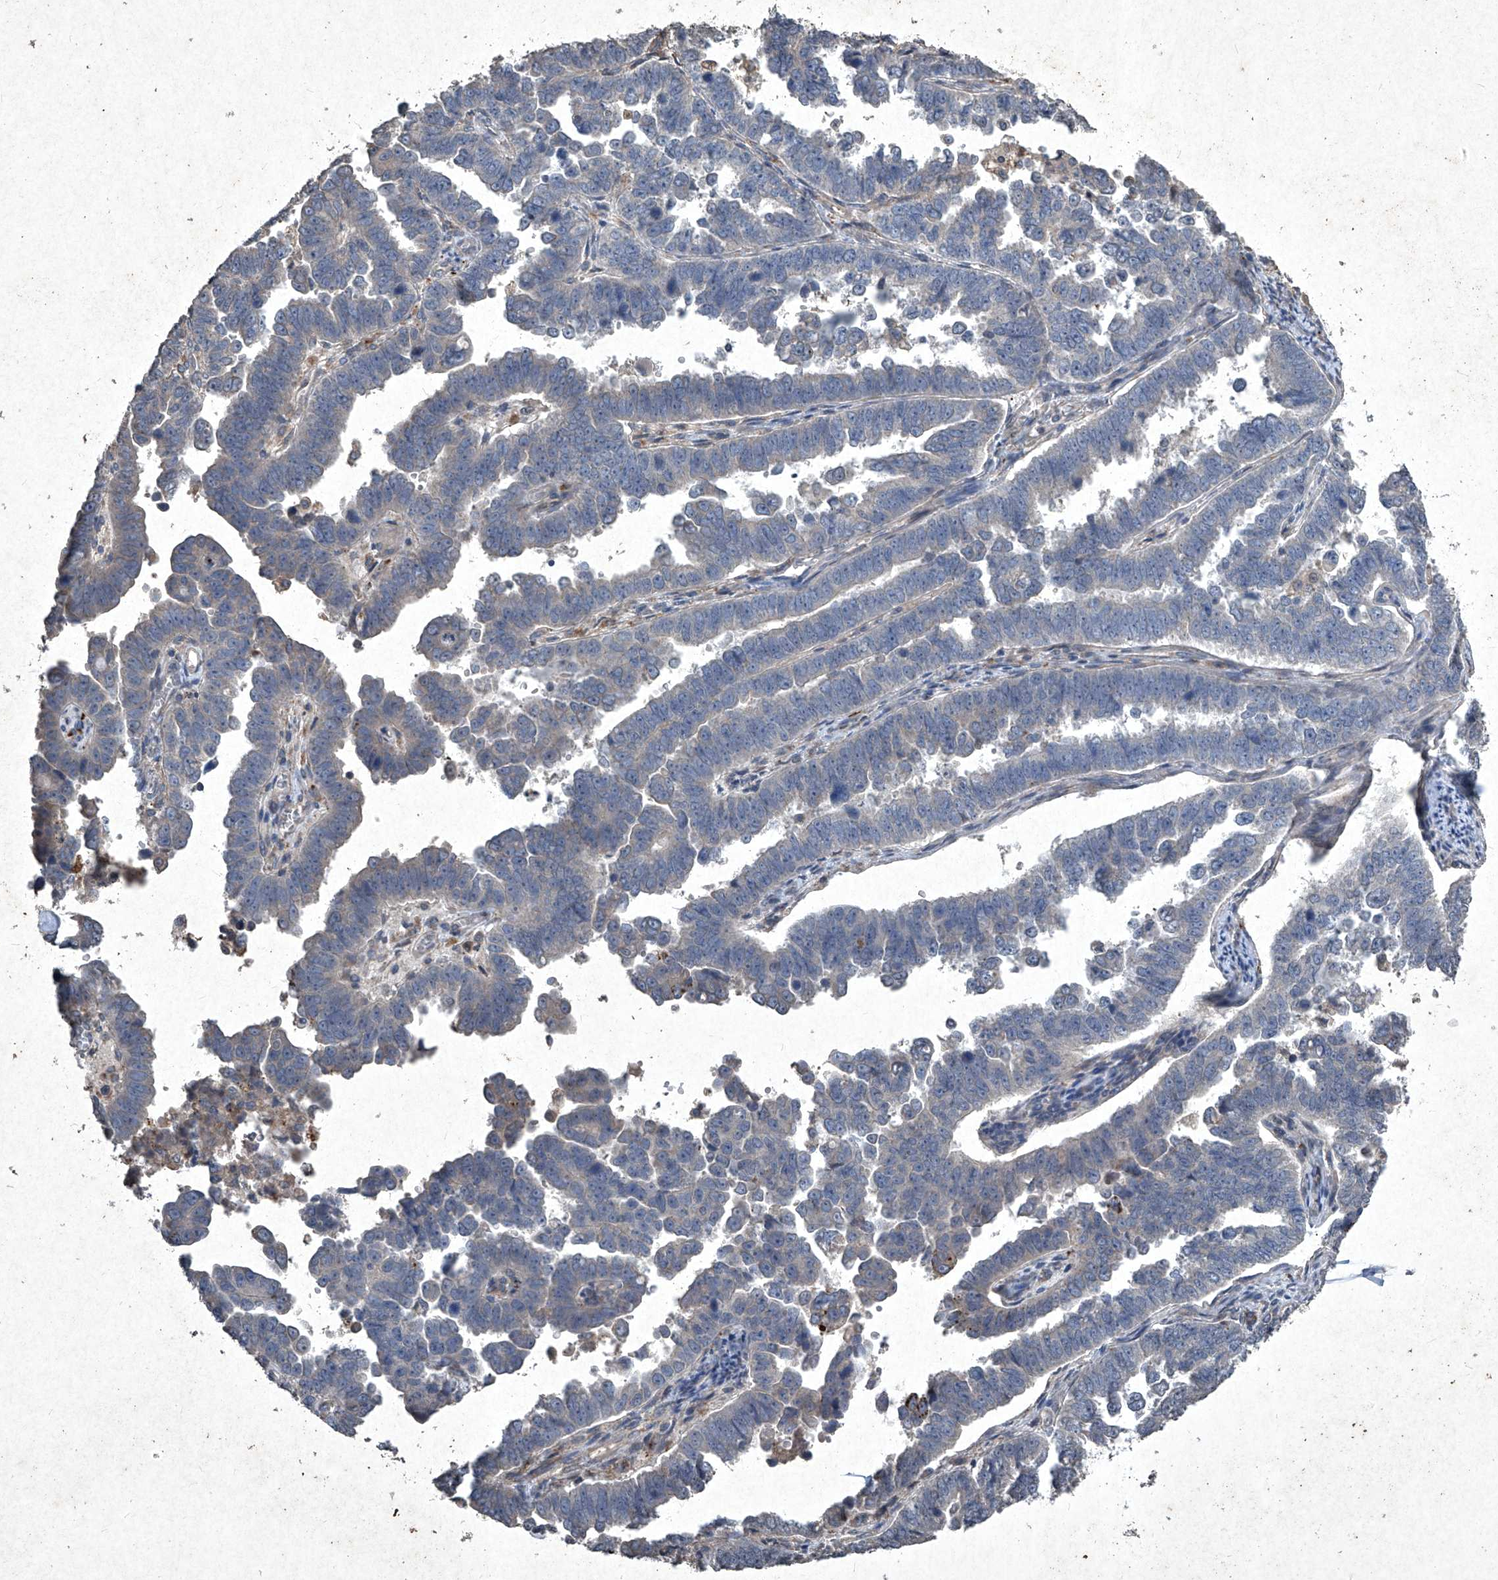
{"staining": {"intensity": "negative", "quantity": "none", "location": "none"}, "tissue": "endometrial cancer", "cell_type": "Tumor cells", "image_type": "cancer", "snomed": [{"axis": "morphology", "description": "Adenocarcinoma, NOS"}, {"axis": "topography", "description": "Endometrium"}], "caption": "IHC image of neoplastic tissue: human endometrial adenocarcinoma stained with DAB exhibits no significant protein positivity in tumor cells. (DAB immunohistochemistry visualized using brightfield microscopy, high magnification).", "gene": "MED16", "patient": {"sex": "female", "age": 75}}